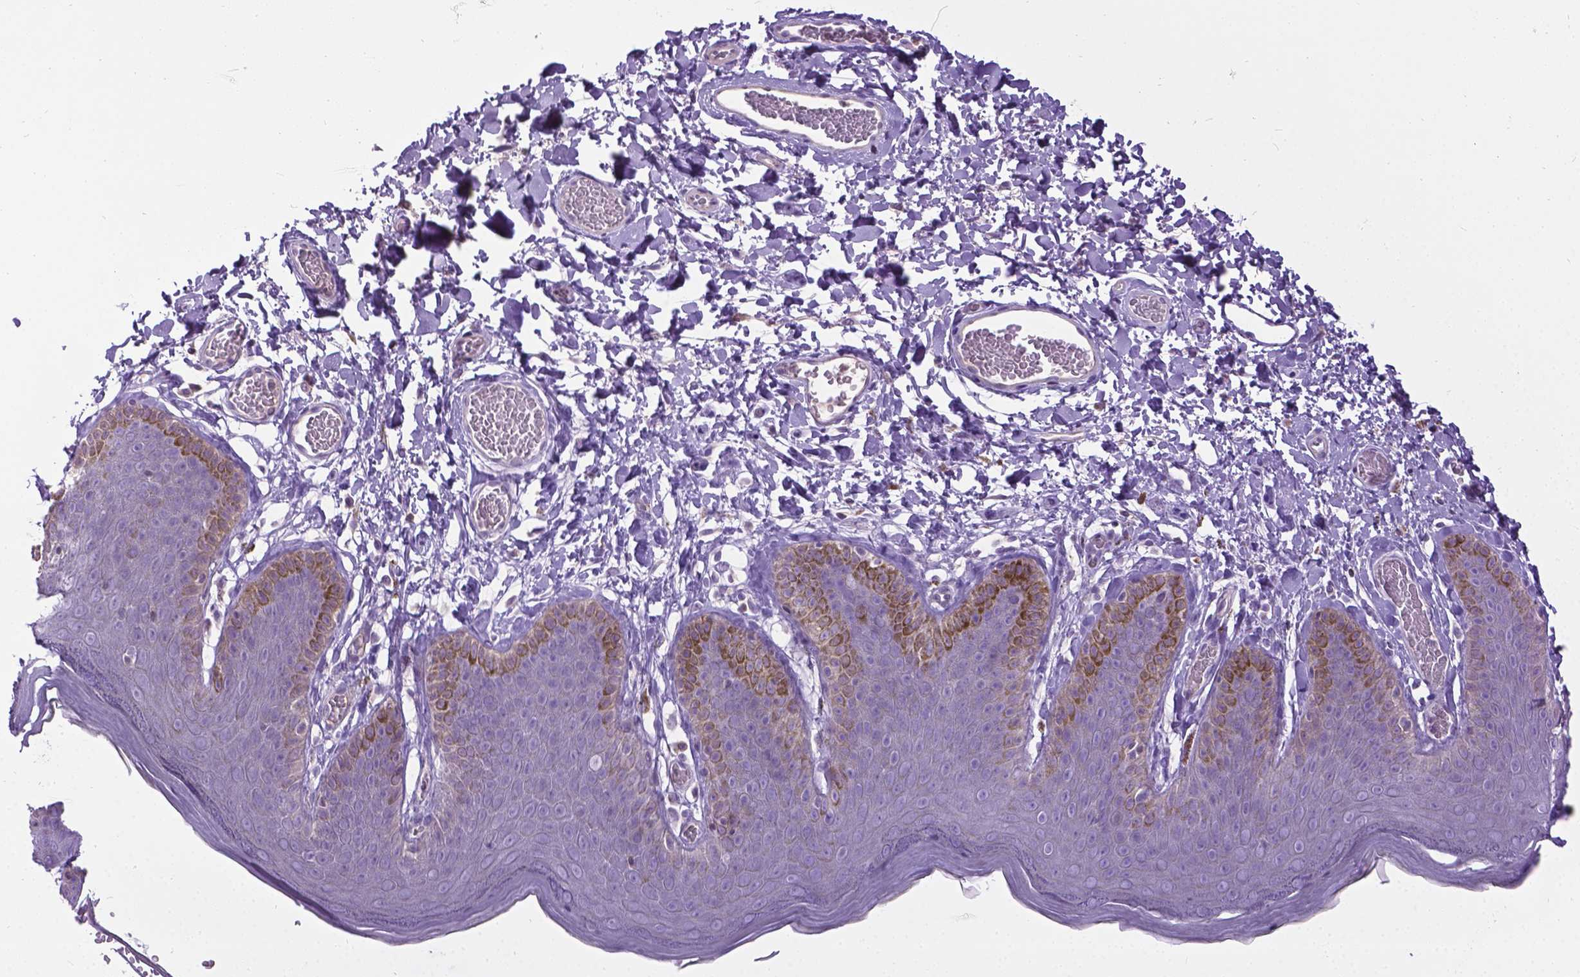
{"staining": {"intensity": "negative", "quantity": "none", "location": "none"}, "tissue": "skin", "cell_type": "Epidermal cells", "image_type": "normal", "snomed": [{"axis": "morphology", "description": "Normal tissue, NOS"}, {"axis": "topography", "description": "Anal"}], "caption": "DAB (3,3'-diaminobenzidine) immunohistochemical staining of unremarkable human skin reveals no significant staining in epidermal cells.", "gene": "JAK3", "patient": {"sex": "male", "age": 53}}